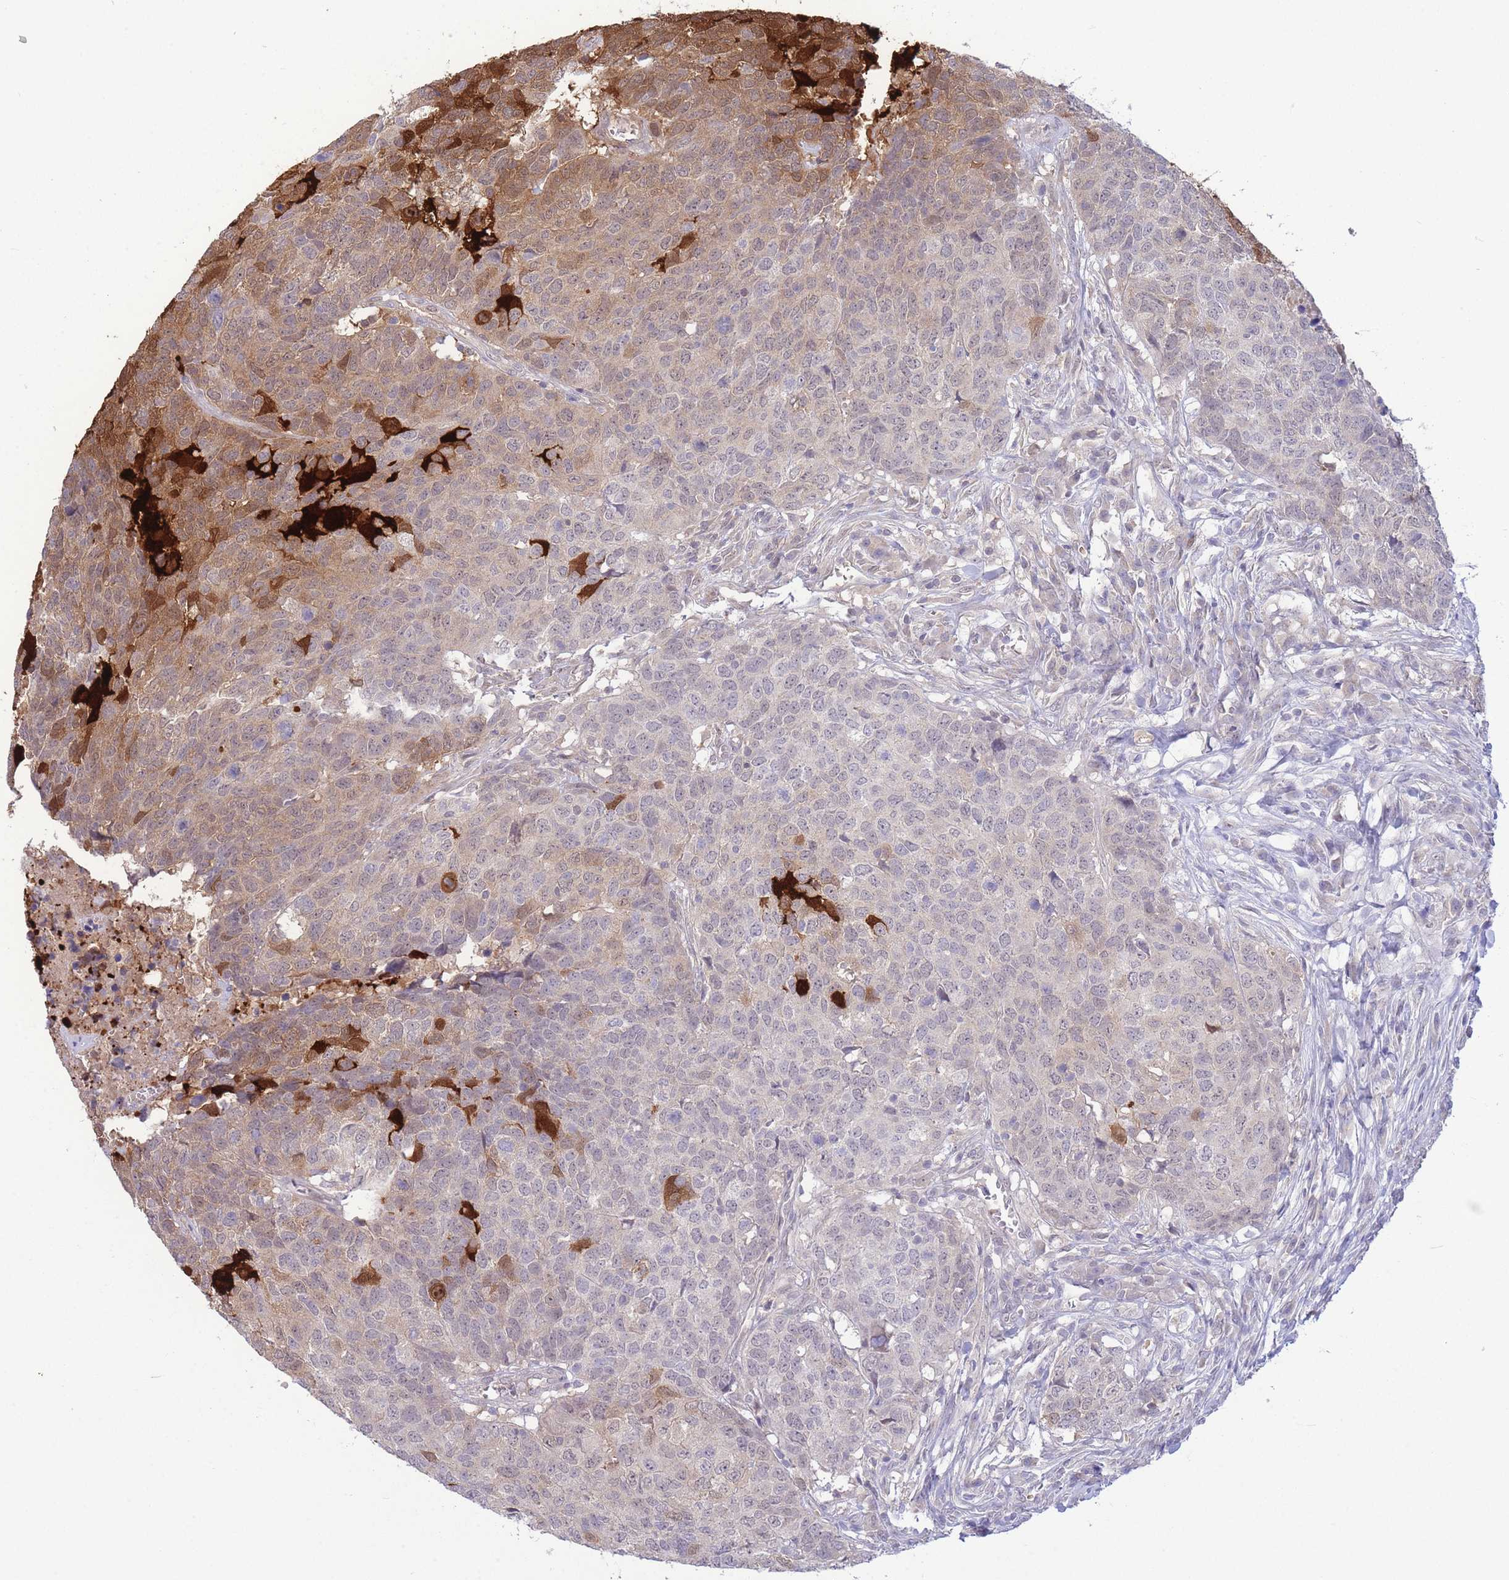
{"staining": {"intensity": "moderate", "quantity": "<25%", "location": "cytoplasmic/membranous"}, "tissue": "head and neck cancer", "cell_type": "Tumor cells", "image_type": "cancer", "snomed": [{"axis": "morphology", "description": "Normal tissue, NOS"}, {"axis": "morphology", "description": "Squamous cell carcinoma, NOS"}, {"axis": "topography", "description": "Skeletal muscle"}, {"axis": "topography", "description": "Vascular tissue"}, {"axis": "topography", "description": "Peripheral nerve tissue"}, {"axis": "topography", "description": "Head-Neck"}], "caption": "Immunohistochemical staining of head and neck squamous cell carcinoma exhibits low levels of moderate cytoplasmic/membranous positivity in about <25% of tumor cells. (DAB (3,3'-diaminobenzidine) IHC with brightfield microscopy, high magnification).", "gene": "FBXO46", "patient": {"sex": "male", "age": 66}}